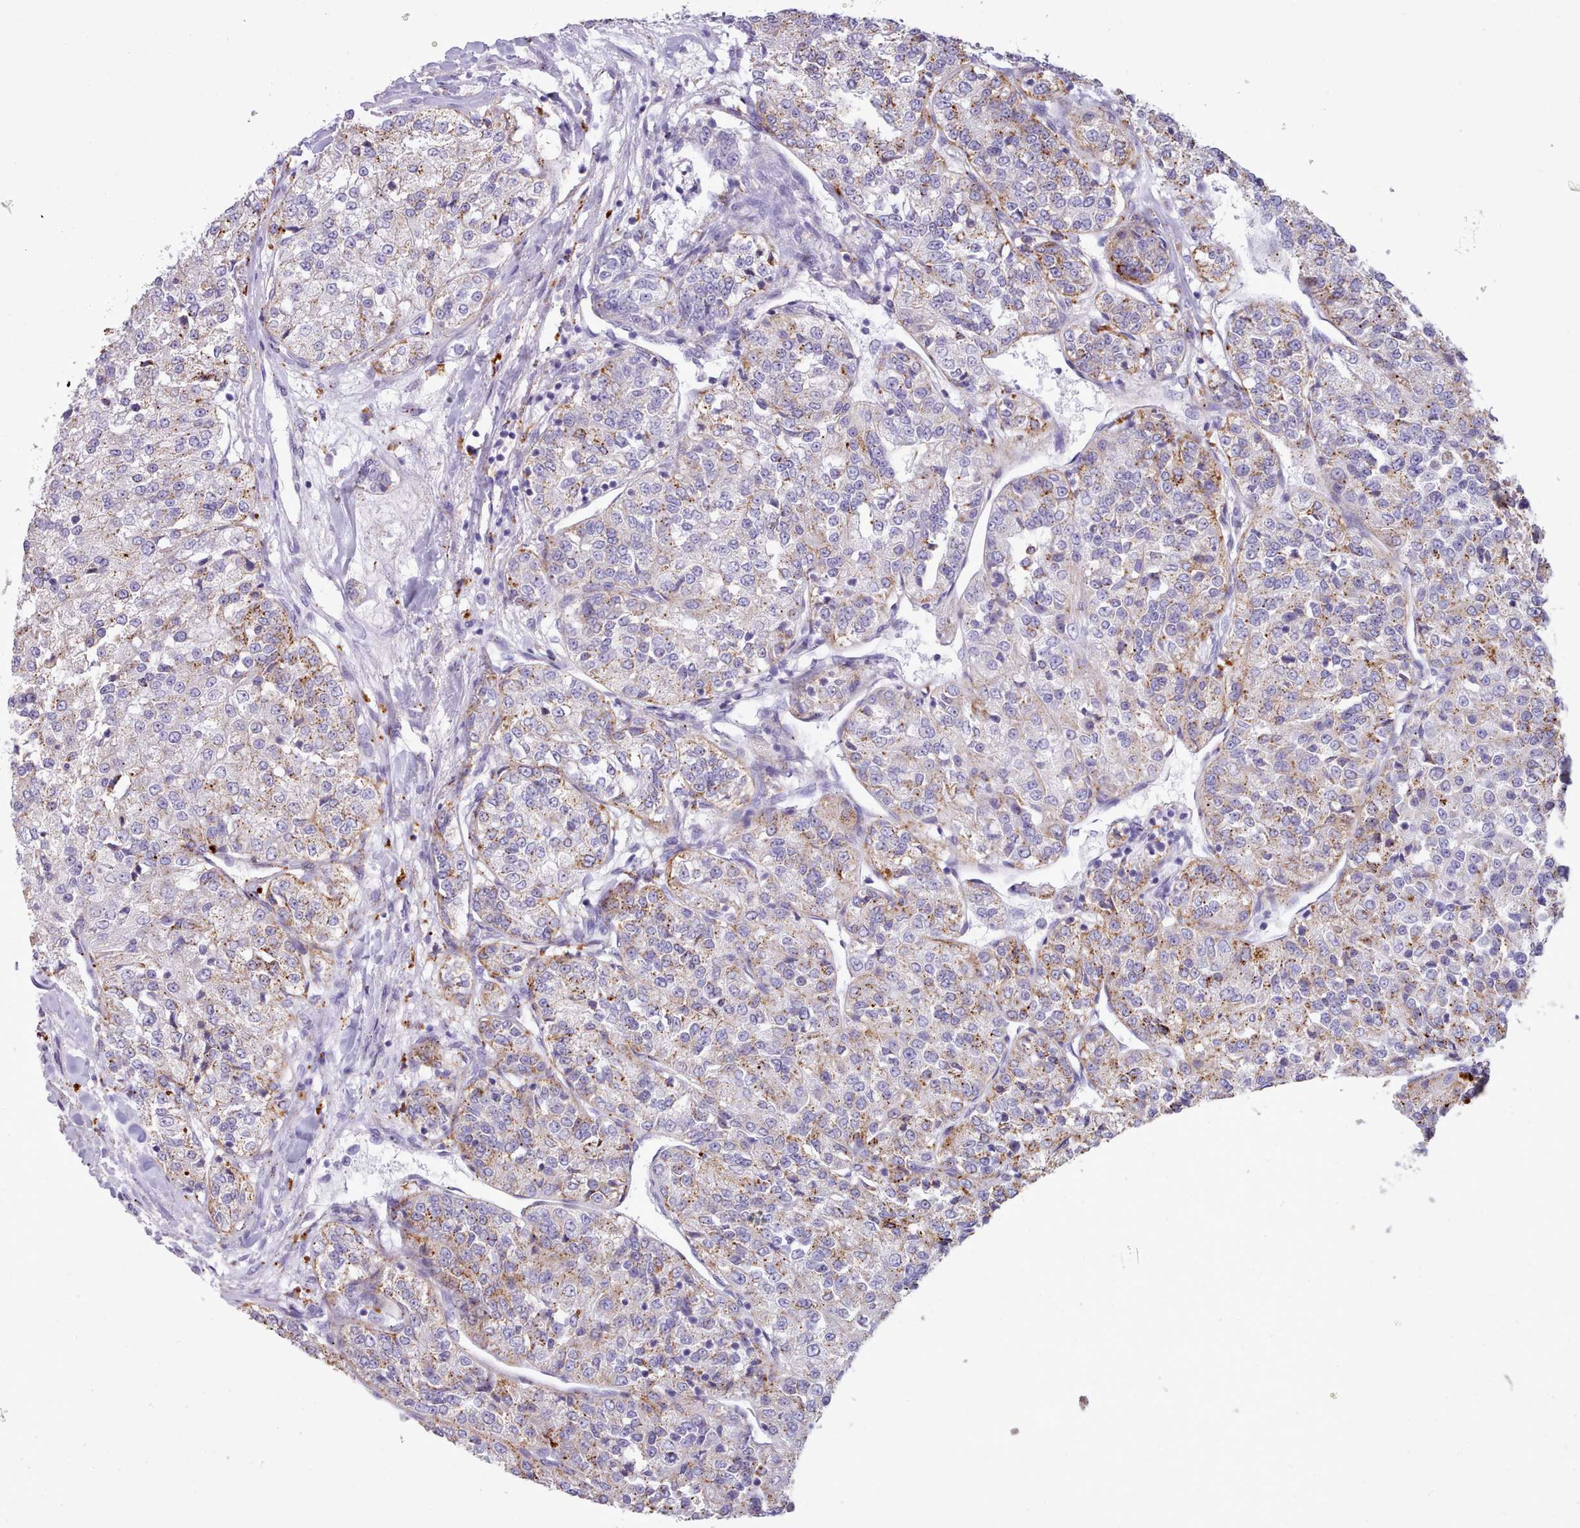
{"staining": {"intensity": "moderate", "quantity": ">75%", "location": "cytoplasmic/membranous"}, "tissue": "renal cancer", "cell_type": "Tumor cells", "image_type": "cancer", "snomed": [{"axis": "morphology", "description": "Adenocarcinoma, NOS"}, {"axis": "topography", "description": "Kidney"}], "caption": "Immunohistochemical staining of human adenocarcinoma (renal) displays medium levels of moderate cytoplasmic/membranous expression in approximately >75% of tumor cells.", "gene": "GAA", "patient": {"sex": "female", "age": 63}}